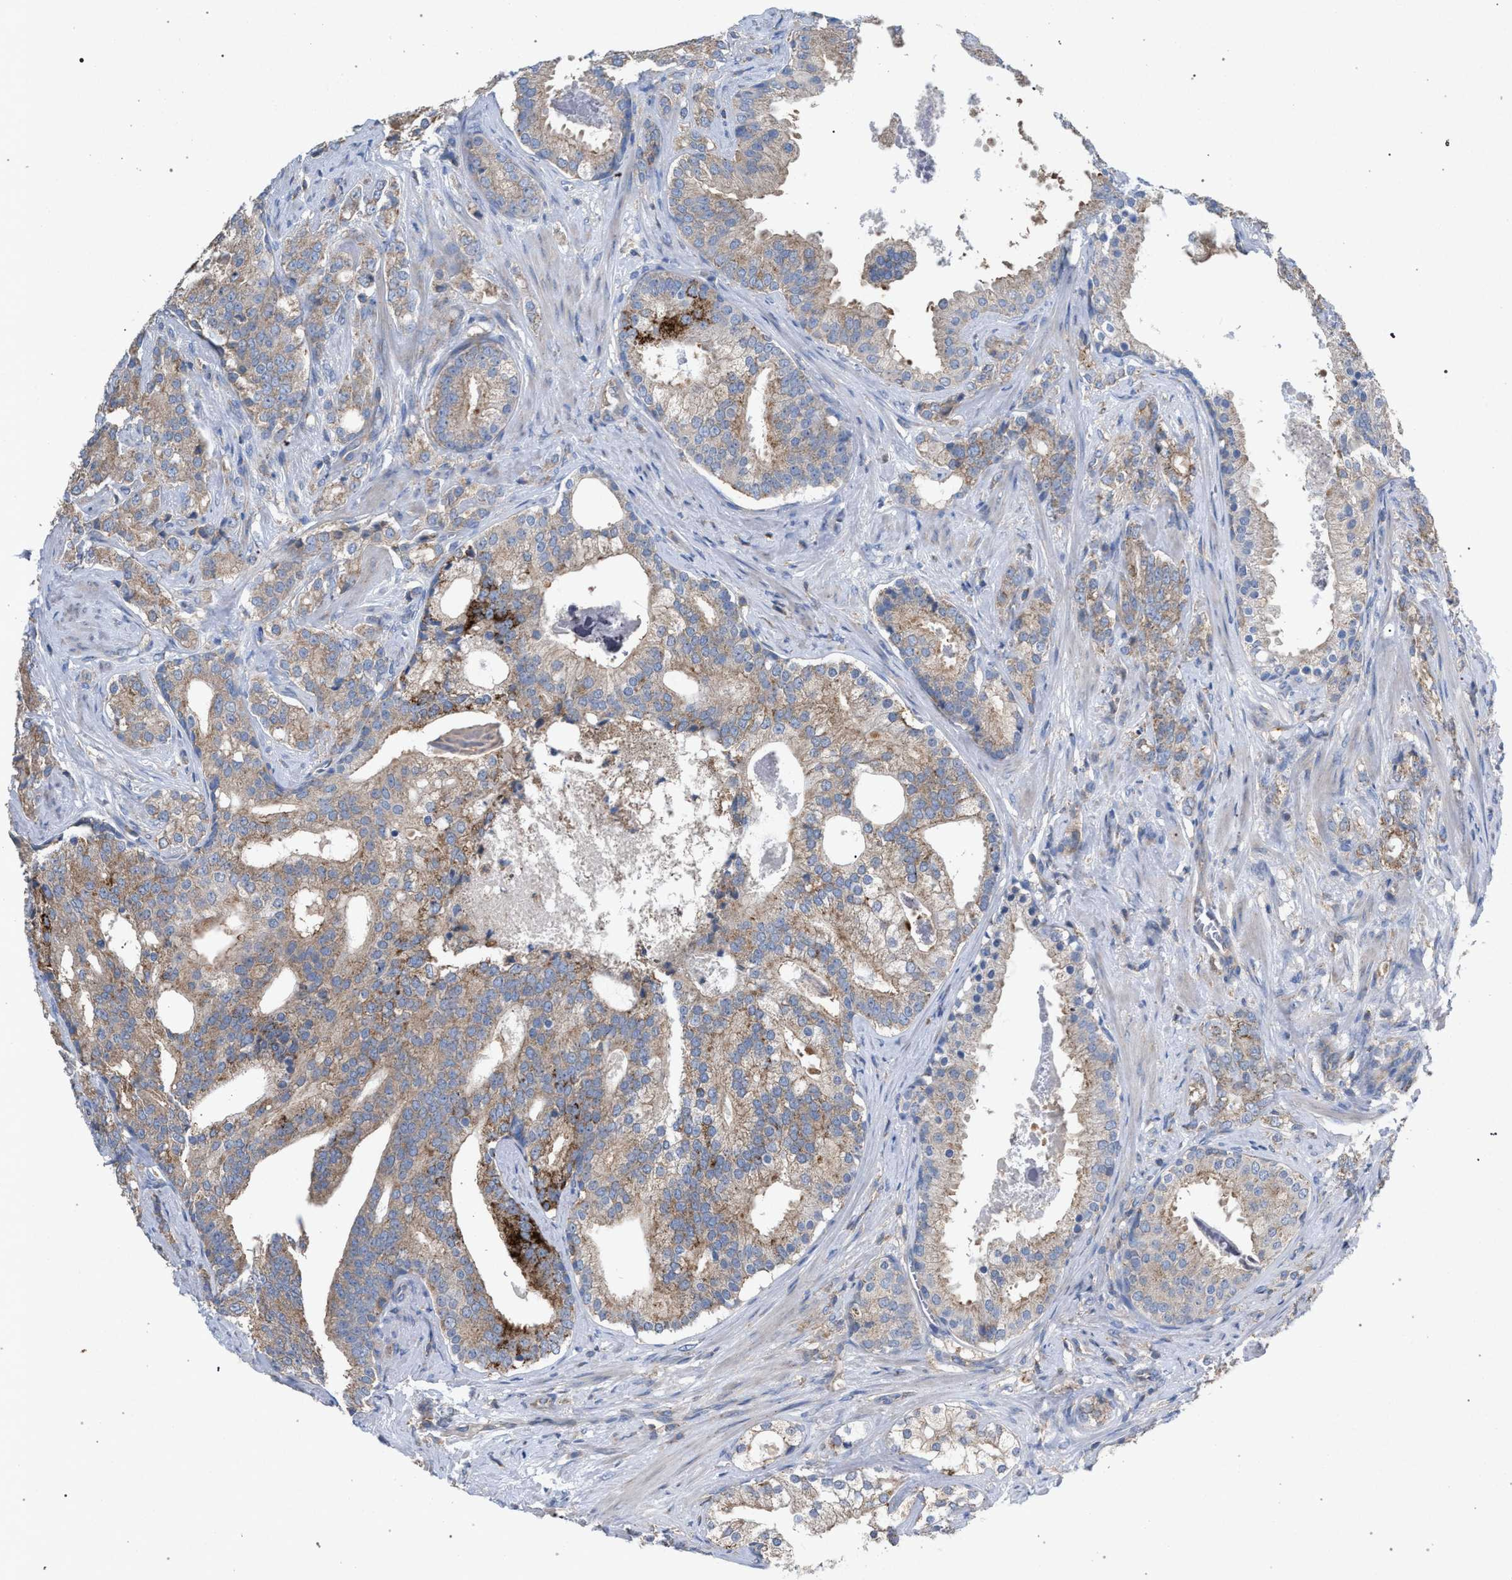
{"staining": {"intensity": "moderate", "quantity": "25%-75%", "location": "cytoplasmic/membranous"}, "tissue": "prostate cancer", "cell_type": "Tumor cells", "image_type": "cancer", "snomed": [{"axis": "morphology", "description": "Adenocarcinoma, Low grade"}, {"axis": "topography", "description": "Prostate"}], "caption": "Prostate low-grade adenocarcinoma tissue displays moderate cytoplasmic/membranous expression in approximately 25%-75% of tumor cells, visualized by immunohistochemistry.", "gene": "VPS13A", "patient": {"sex": "male", "age": 58}}